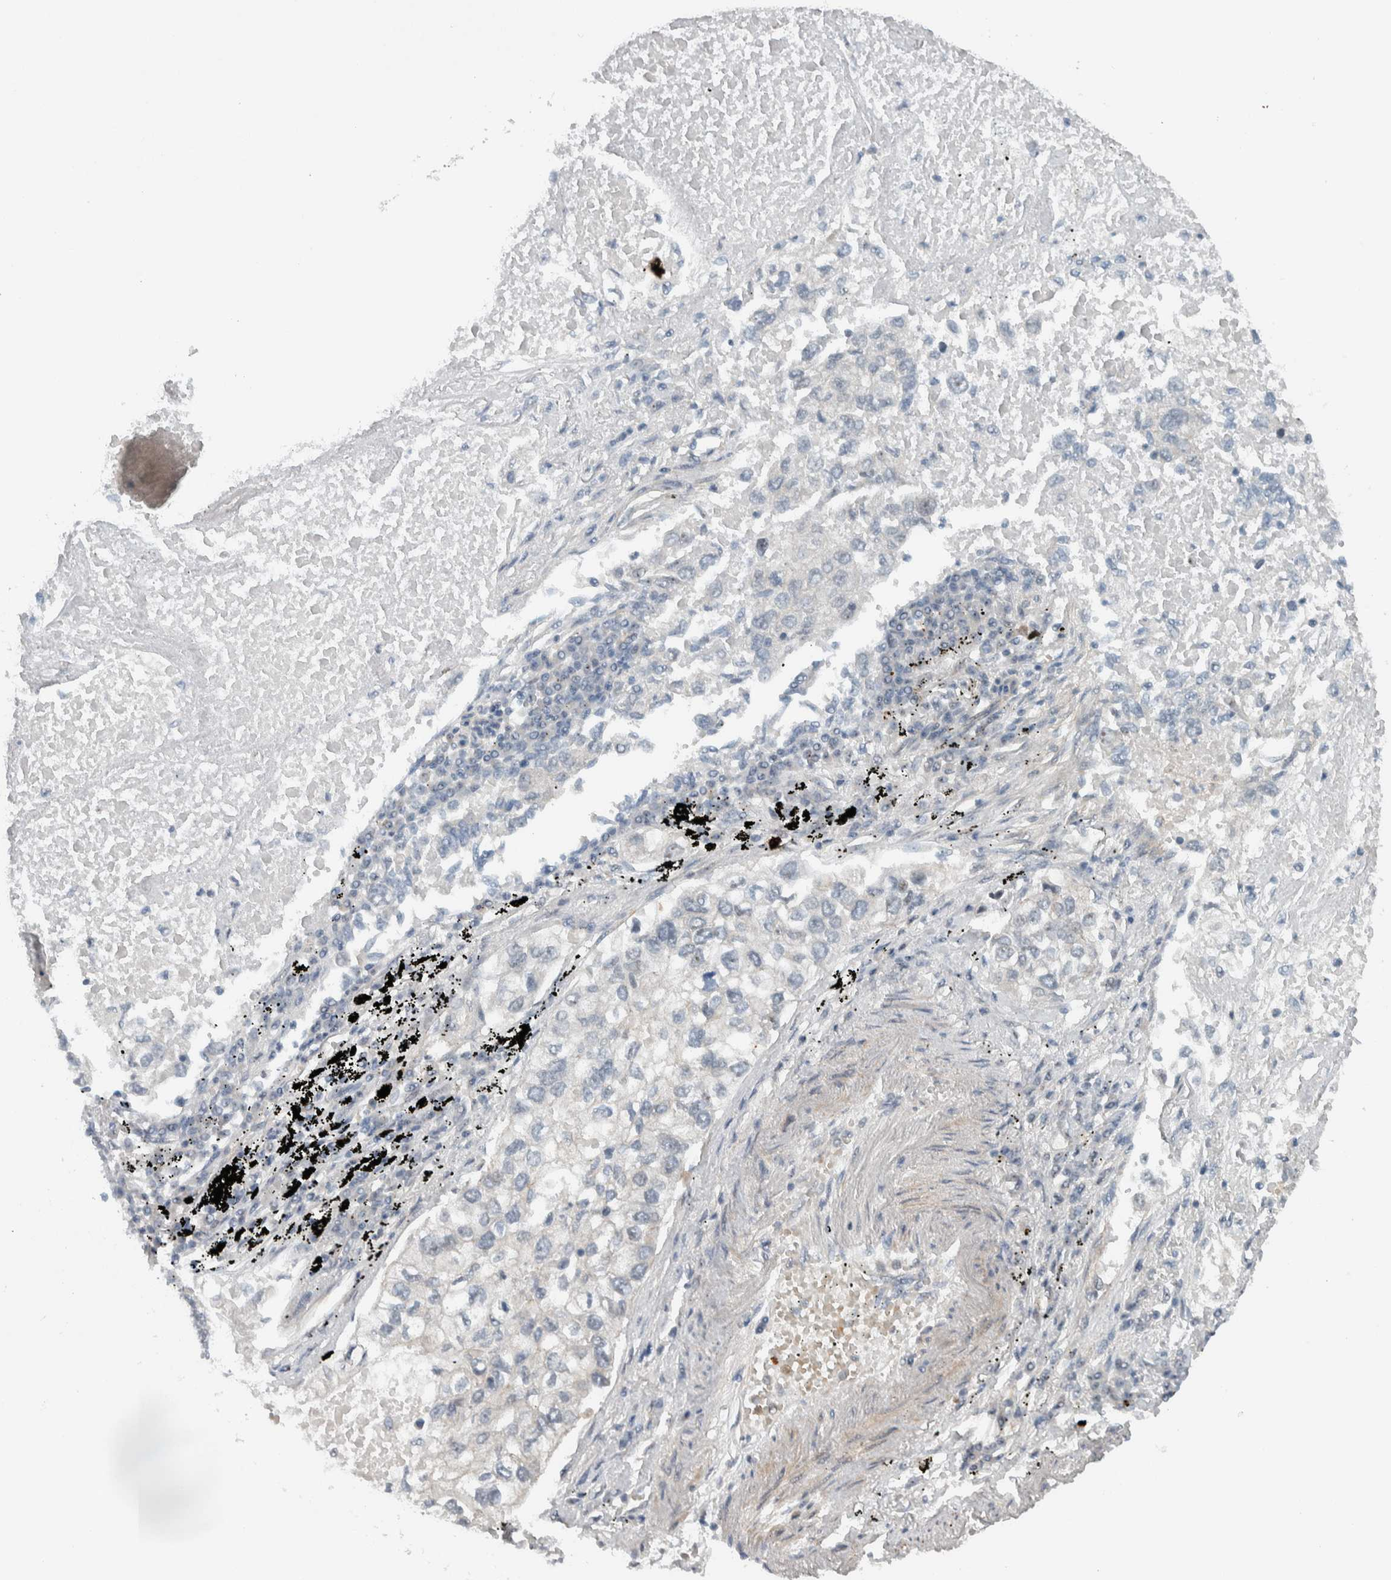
{"staining": {"intensity": "negative", "quantity": "none", "location": "none"}, "tissue": "lung cancer", "cell_type": "Tumor cells", "image_type": "cancer", "snomed": [{"axis": "morphology", "description": "Inflammation, NOS"}, {"axis": "morphology", "description": "Adenocarcinoma, NOS"}, {"axis": "topography", "description": "Lung"}], "caption": "A high-resolution photomicrograph shows IHC staining of lung adenocarcinoma, which reveals no significant expression in tumor cells.", "gene": "ZFP91", "patient": {"sex": "male", "age": 63}}